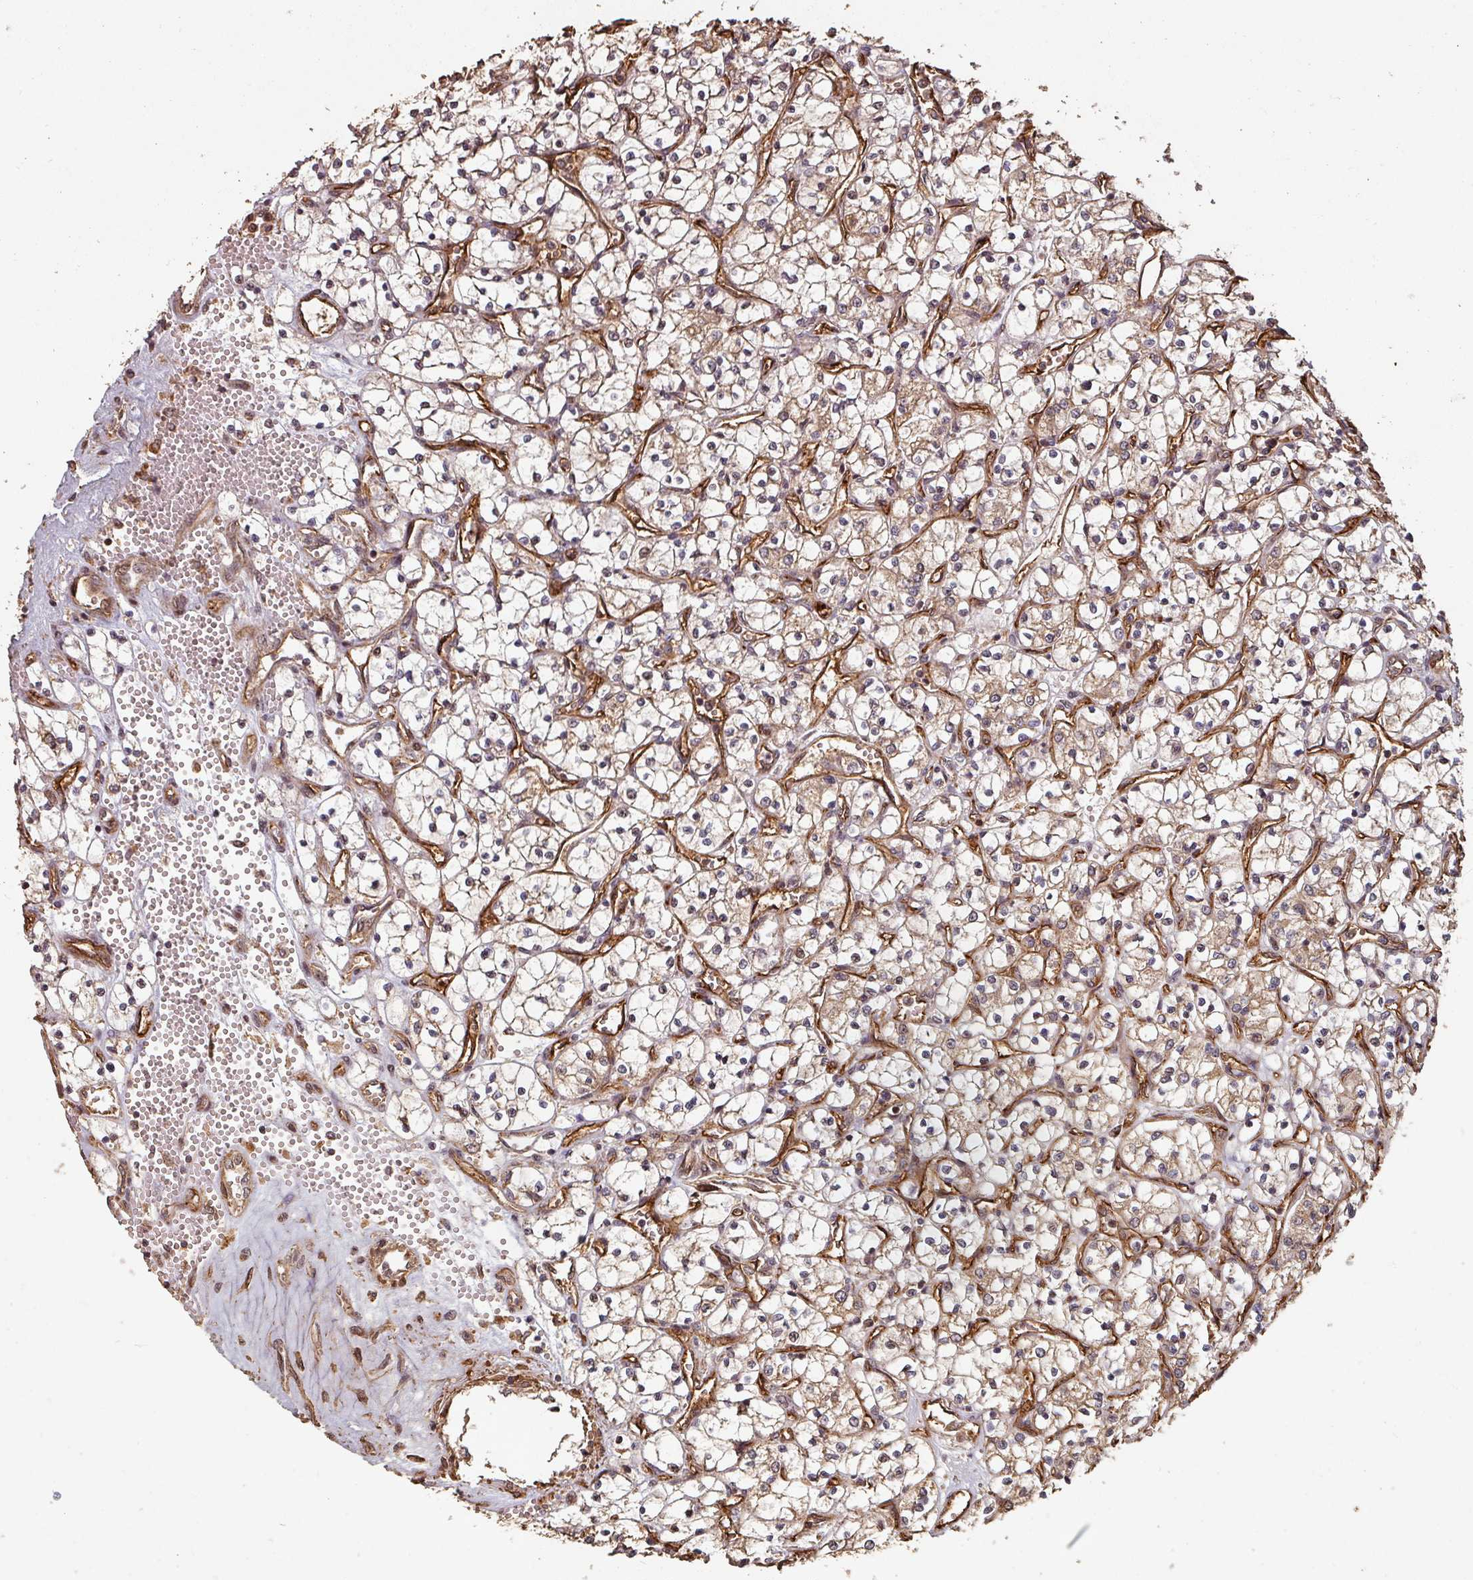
{"staining": {"intensity": "moderate", "quantity": ">75%", "location": "cytoplasmic/membranous"}, "tissue": "renal cancer", "cell_type": "Tumor cells", "image_type": "cancer", "snomed": [{"axis": "morphology", "description": "Adenocarcinoma, NOS"}, {"axis": "topography", "description": "Kidney"}], "caption": "Human renal cancer (adenocarcinoma) stained for a protein (brown) displays moderate cytoplasmic/membranous positive expression in approximately >75% of tumor cells.", "gene": "EID1", "patient": {"sex": "female", "age": 69}}